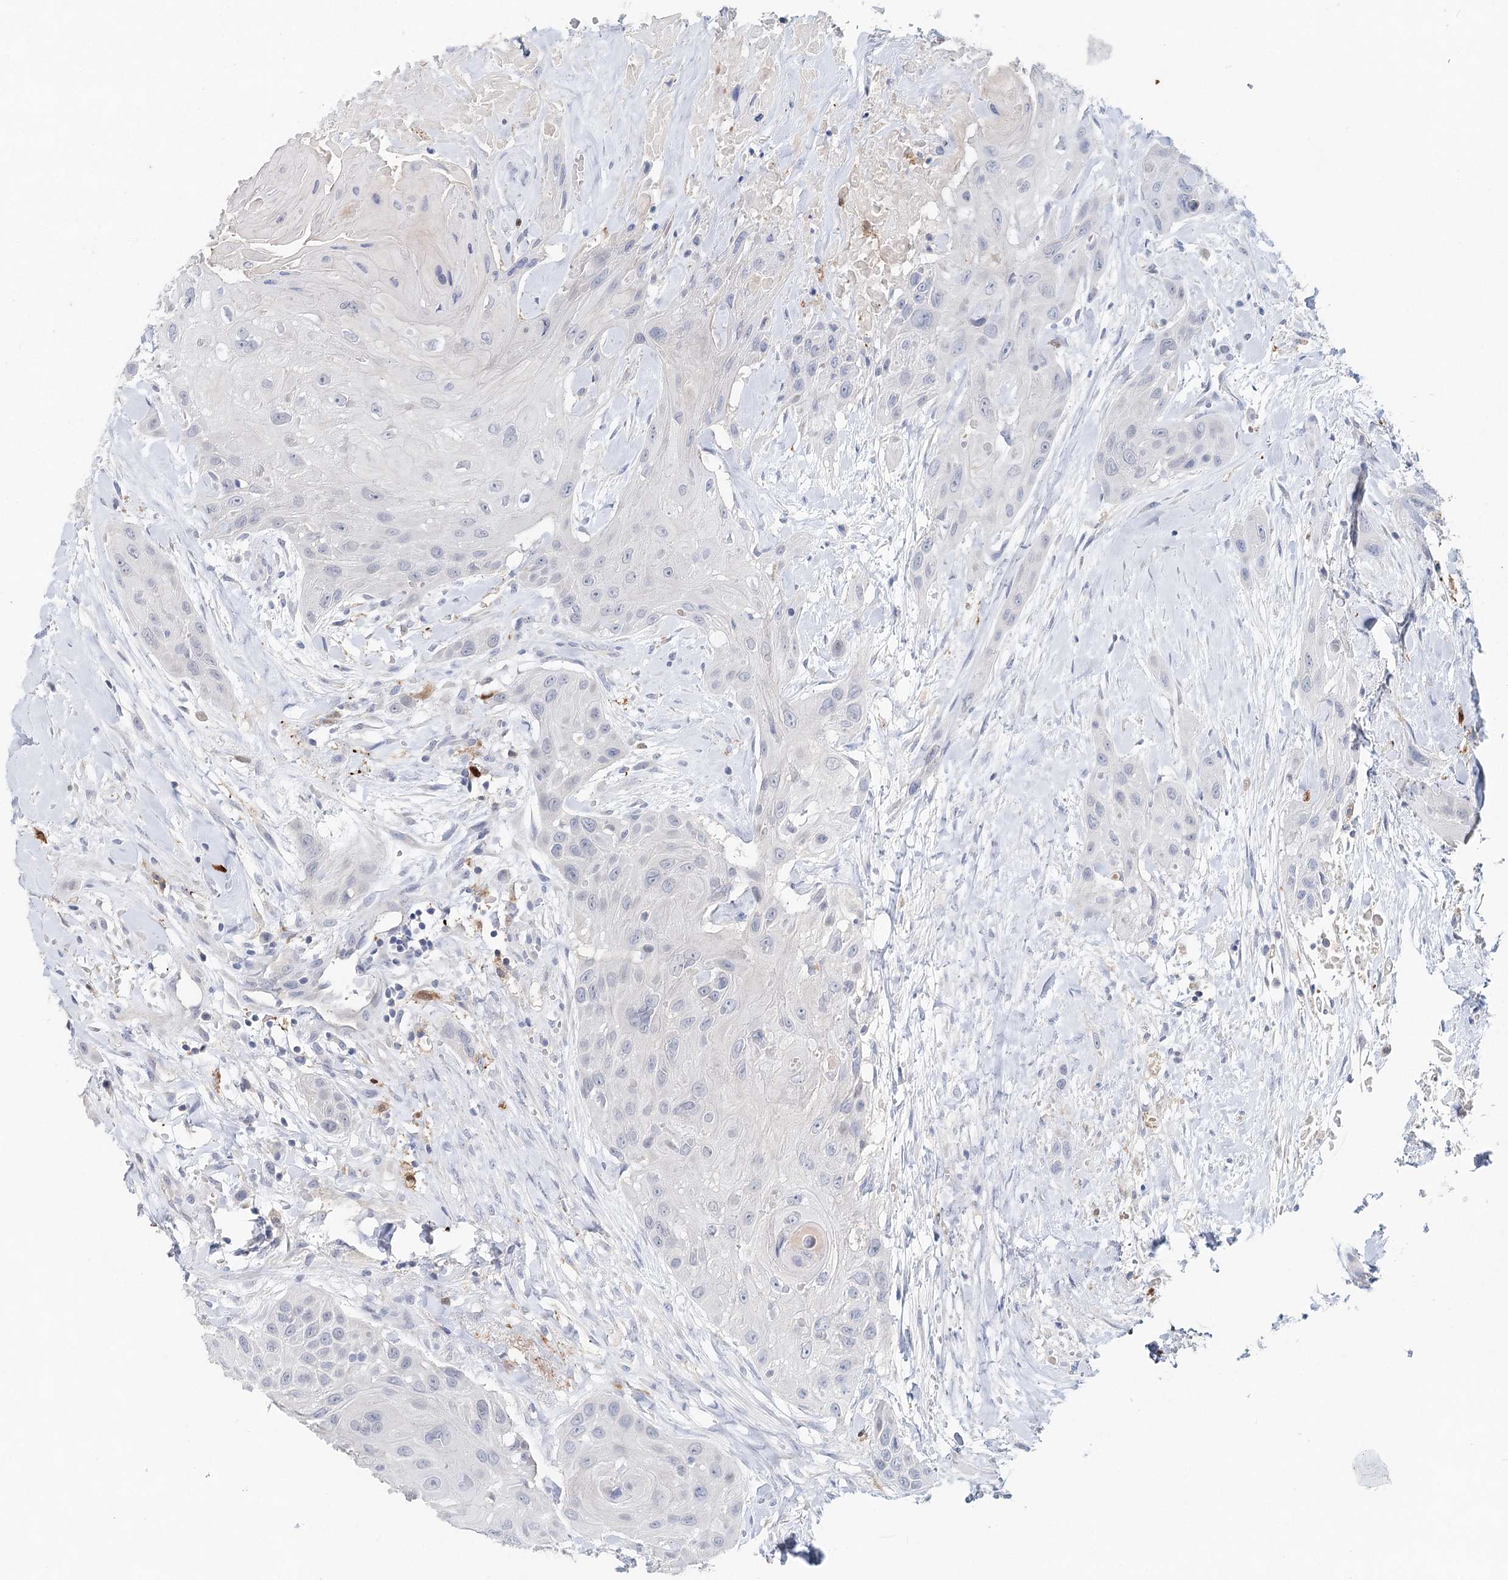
{"staining": {"intensity": "negative", "quantity": "none", "location": "none"}, "tissue": "head and neck cancer", "cell_type": "Tumor cells", "image_type": "cancer", "snomed": [{"axis": "morphology", "description": "Squamous cell carcinoma, NOS"}, {"axis": "topography", "description": "Head-Neck"}], "caption": "Tumor cells are negative for brown protein staining in head and neck squamous cell carcinoma.", "gene": "SLC19A3", "patient": {"sex": "male", "age": 81}}